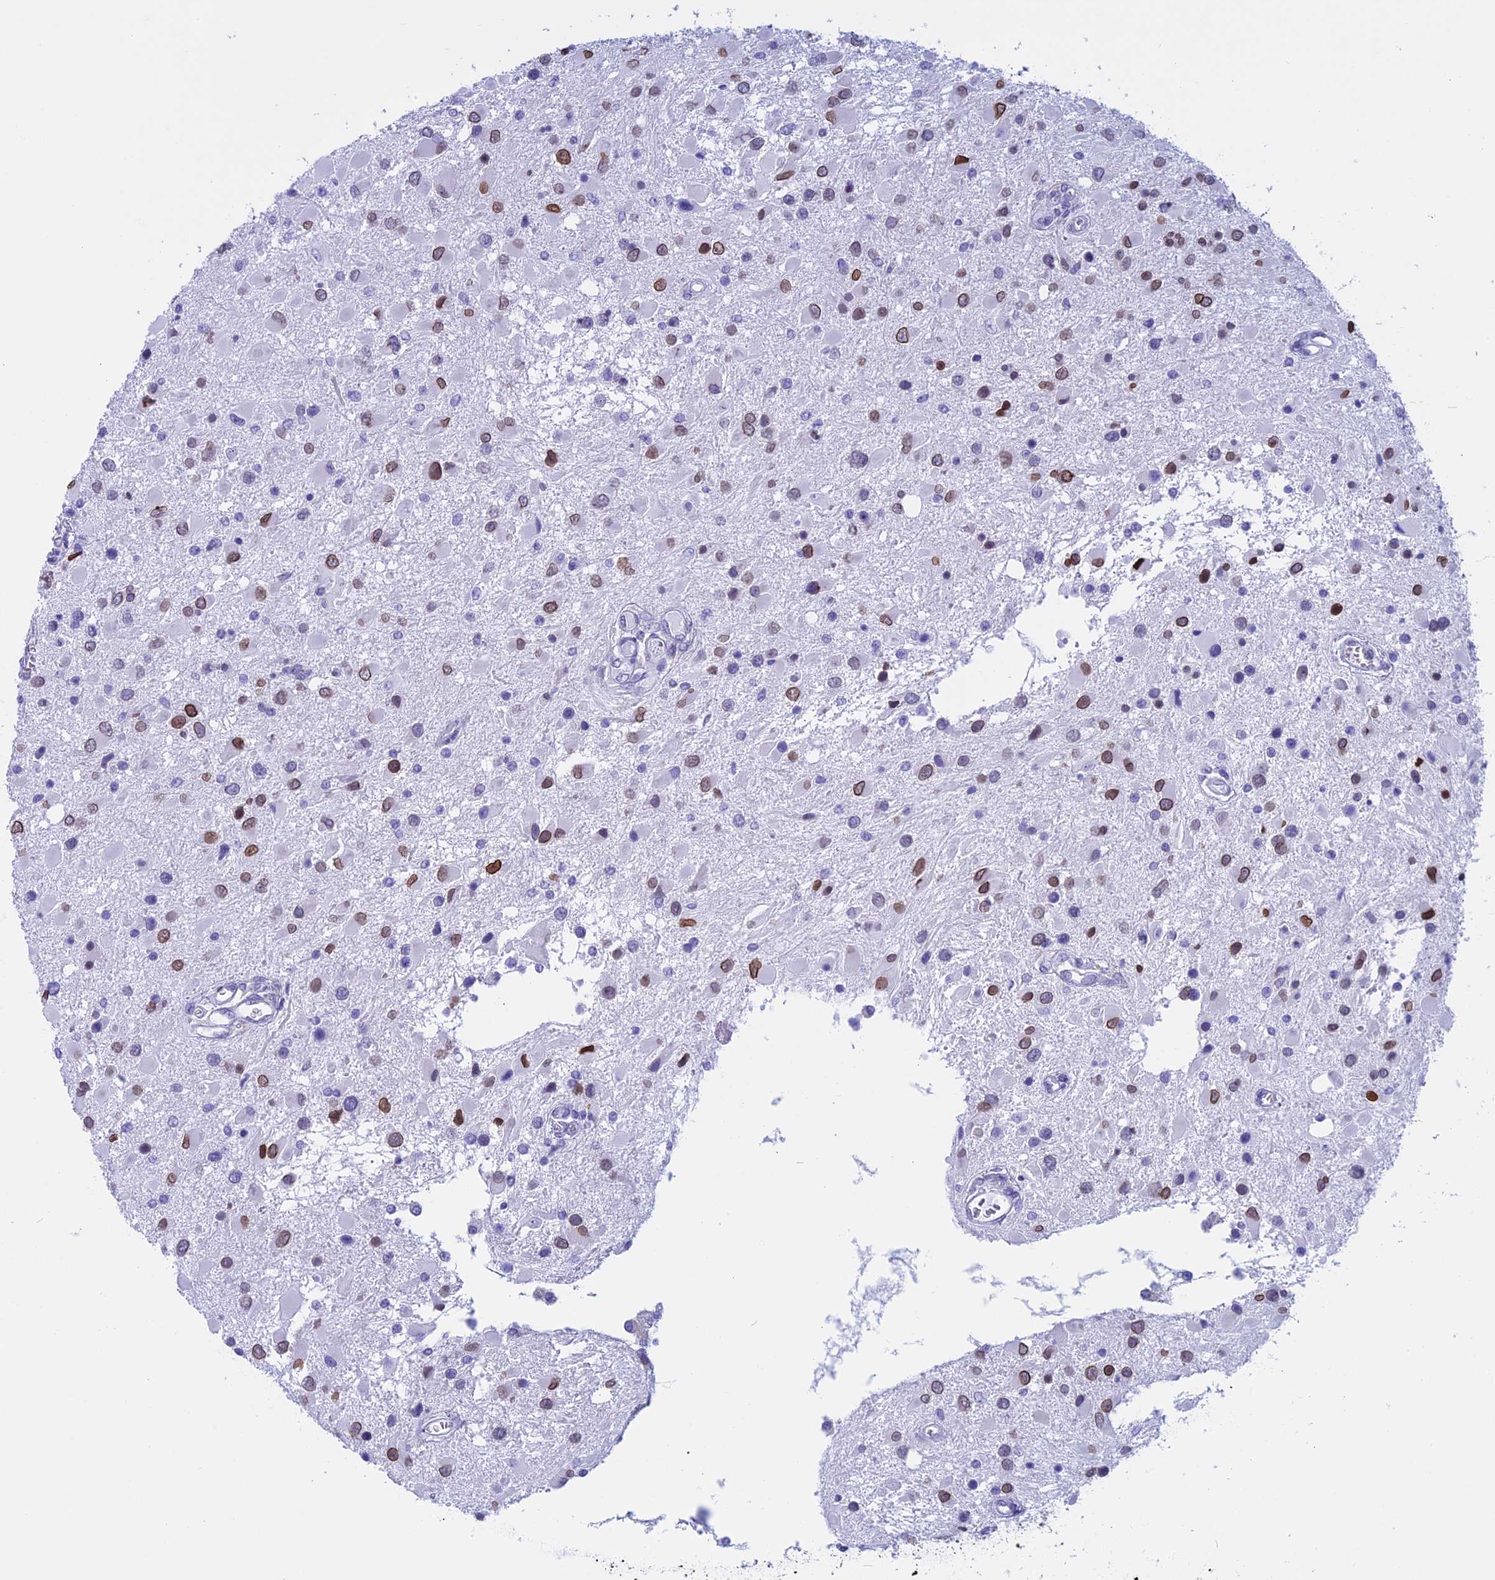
{"staining": {"intensity": "moderate", "quantity": "25%-75%", "location": "cytoplasmic/membranous,nuclear"}, "tissue": "glioma", "cell_type": "Tumor cells", "image_type": "cancer", "snomed": [{"axis": "morphology", "description": "Glioma, malignant, High grade"}, {"axis": "topography", "description": "Brain"}], "caption": "Immunohistochemical staining of human malignant glioma (high-grade) shows medium levels of moderate cytoplasmic/membranous and nuclear positivity in approximately 25%-75% of tumor cells.", "gene": "FAM169A", "patient": {"sex": "male", "age": 53}}